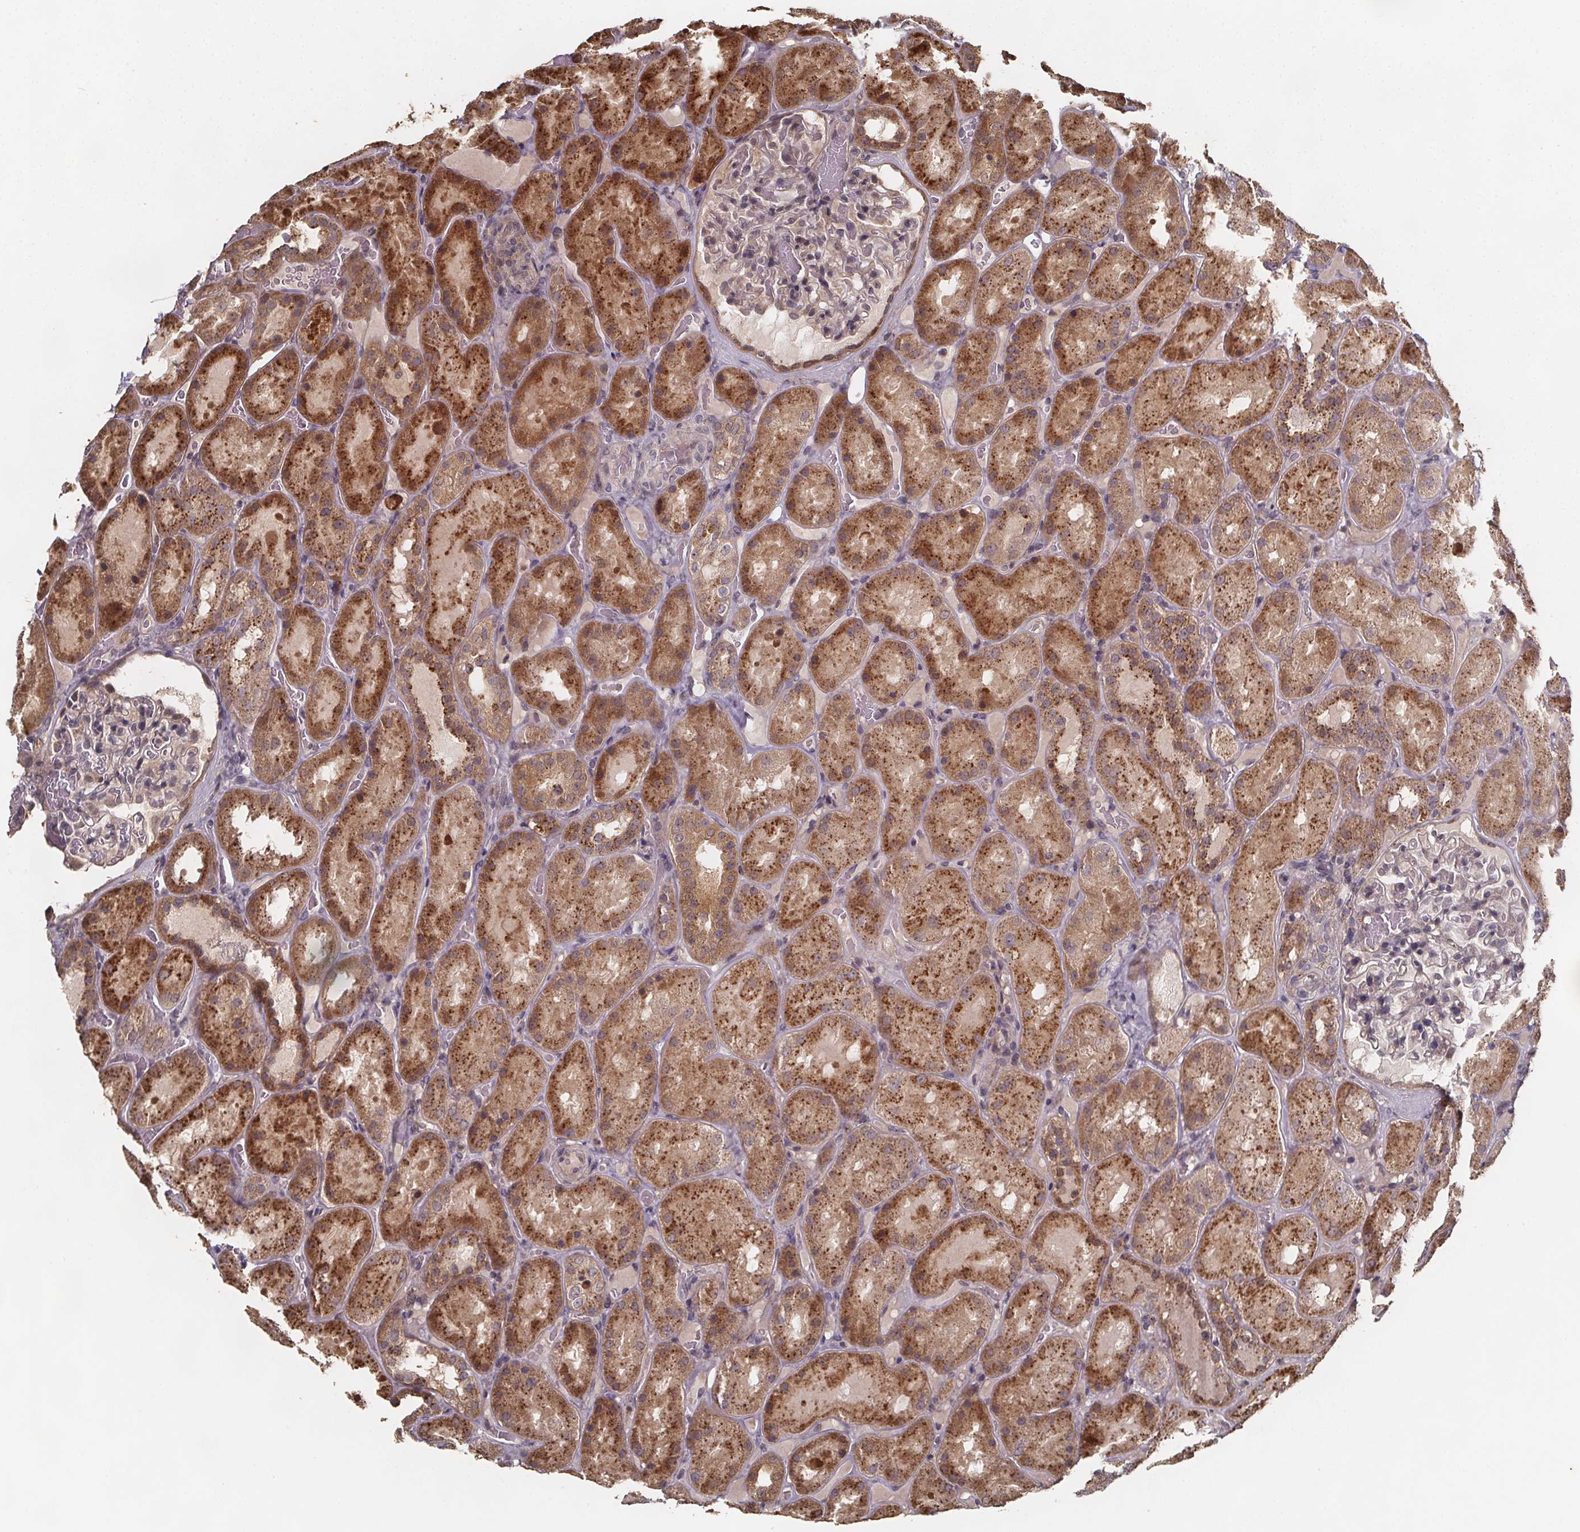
{"staining": {"intensity": "moderate", "quantity": "<25%", "location": "cytoplasmic/membranous"}, "tissue": "kidney", "cell_type": "Cells in glomeruli", "image_type": "normal", "snomed": [{"axis": "morphology", "description": "Normal tissue, NOS"}, {"axis": "topography", "description": "Kidney"}], "caption": "The image displays staining of normal kidney, revealing moderate cytoplasmic/membranous protein positivity (brown color) within cells in glomeruli.", "gene": "ZNF879", "patient": {"sex": "male", "age": 73}}